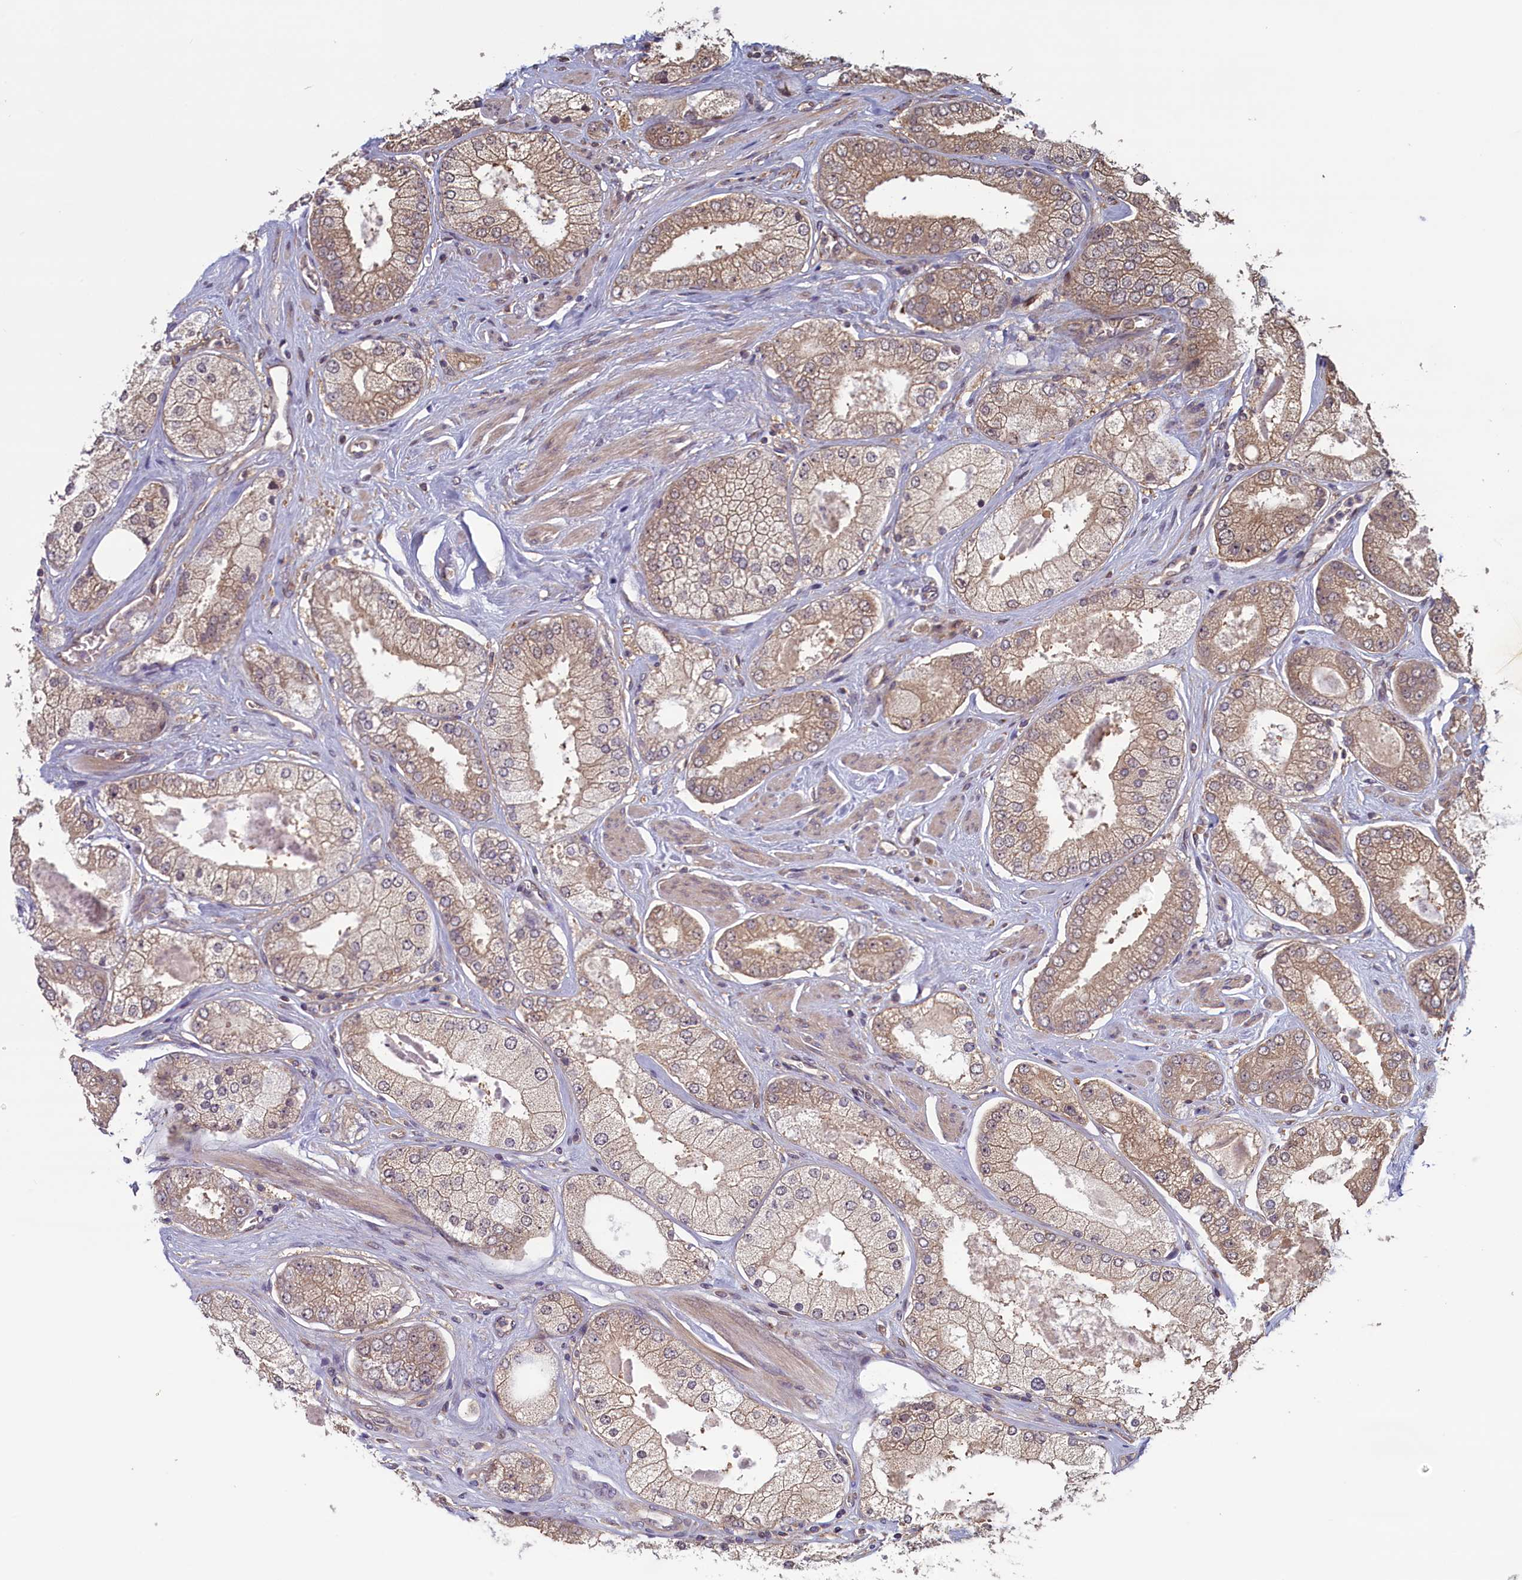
{"staining": {"intensity": "weak", "quantity": ">75%", "location": "cytoplasmic/membranous"}, "tissue": "prostate cancer", "cell_type": "Tumor cells", "image_type": "cancer", "snomed": [{"axis": "morphology", "description": "Adenocarcinoma, High grade"}, {"axis": "topography", "description": "Prostate"}], "caption": "An immunohistochemistry (IHC) histopathology image of tumor tissue is shown. Protein staining in brown shows weak cytoplasmic/membranous positivity in prostate cancer within tumor cells.", "gene": "CIAO2B", "patient": {"sex": "male", "age": 58}}